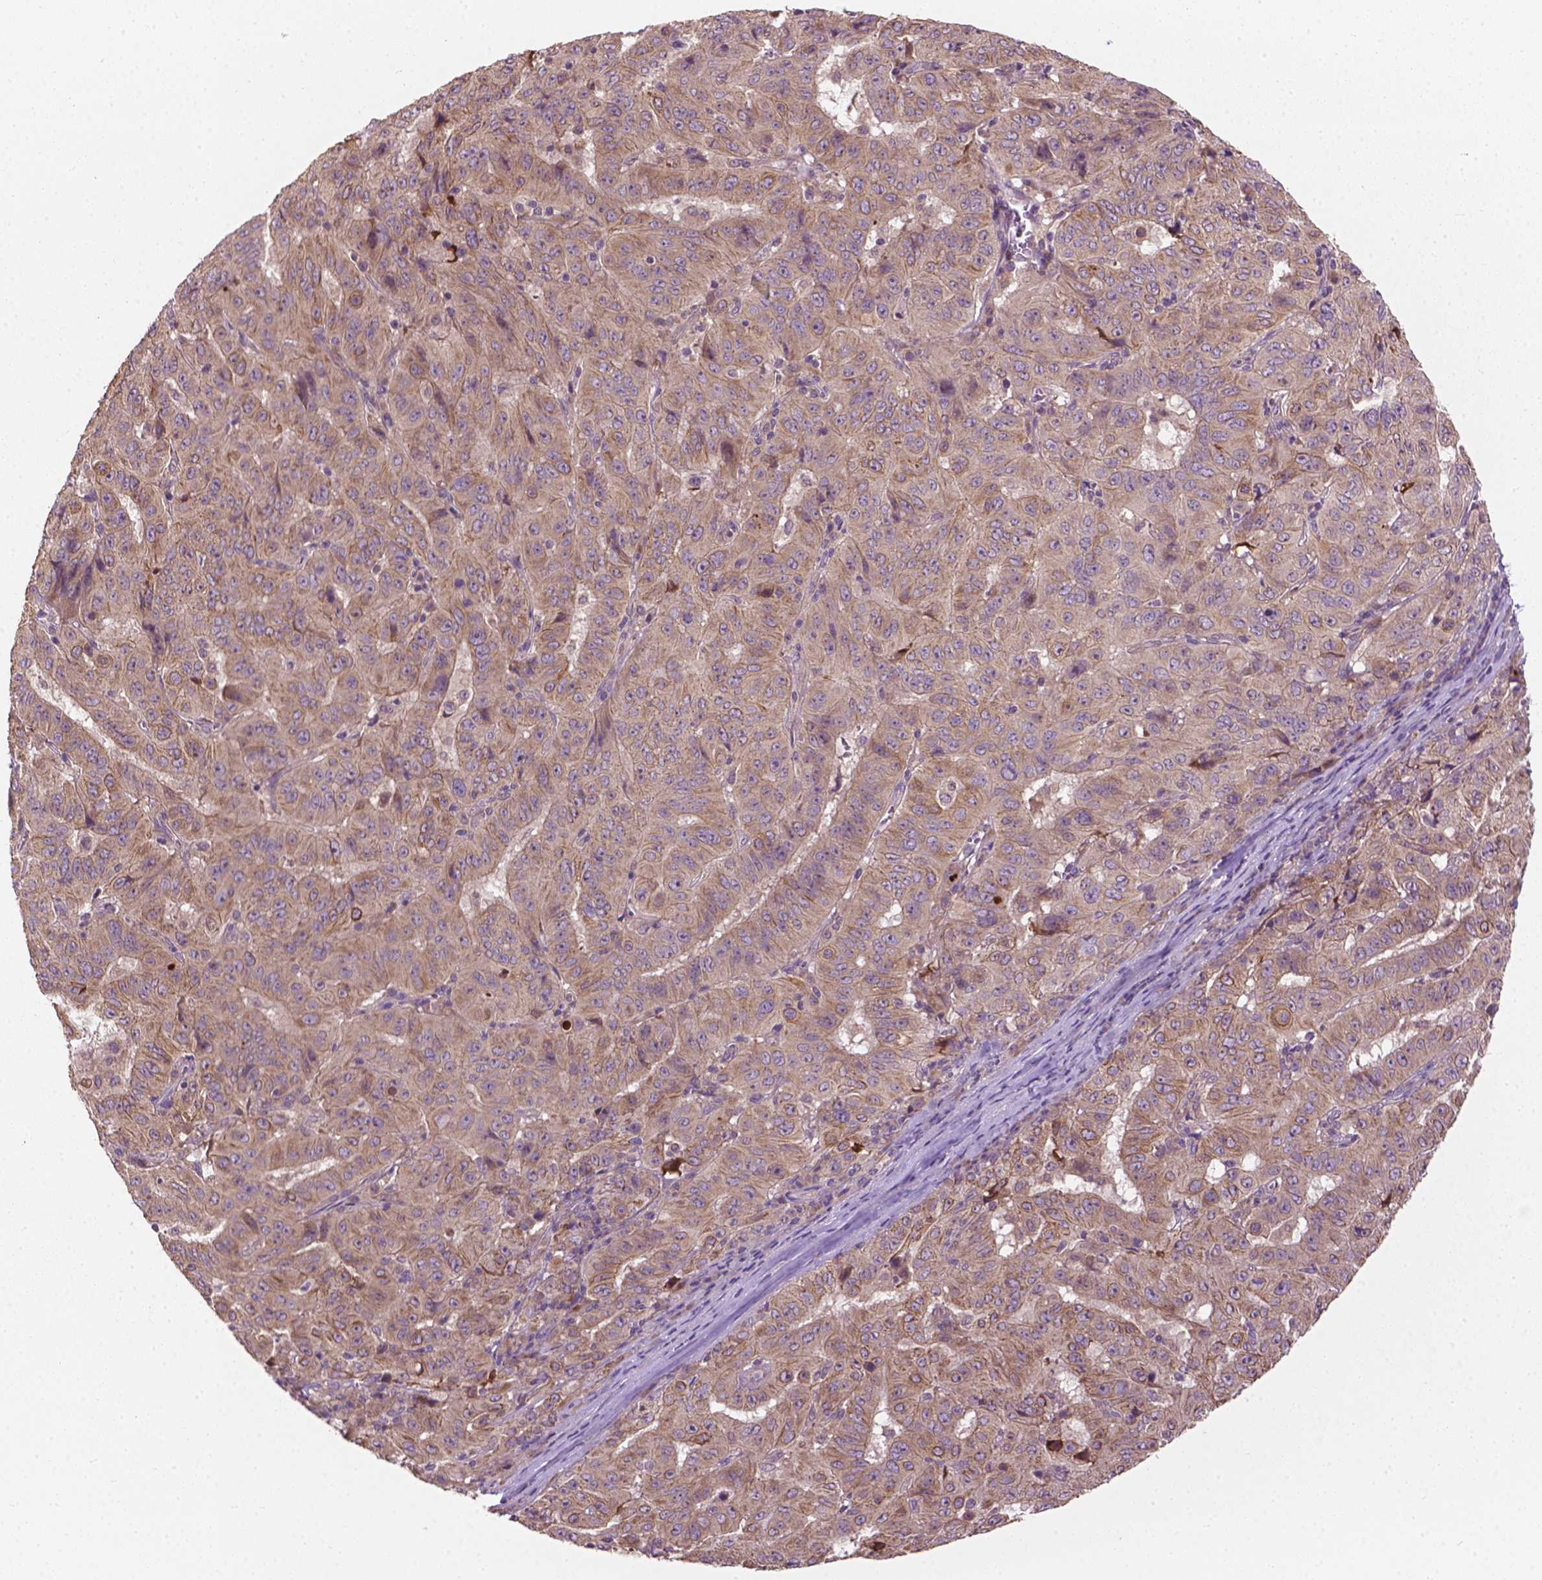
{"staining": {"intensity": "weak", "quantity": "<25%", "location": "cytoplasmic/membranous"}, "tissue": "pancreatic cancer", "cell_type": "Tumor cells", "image_type": "cancer", "snomed": [{"axis": "morphology", "description": "Adenocarcinoma, NOS"}, {"axis": "topography", "description": "Pancreas"}], "caption": "The photomicrograph displays no staining of tumor cells in pancreatic cancer.", "gene": "MZT1", "patient": {"sex": "male", "age": 63}}